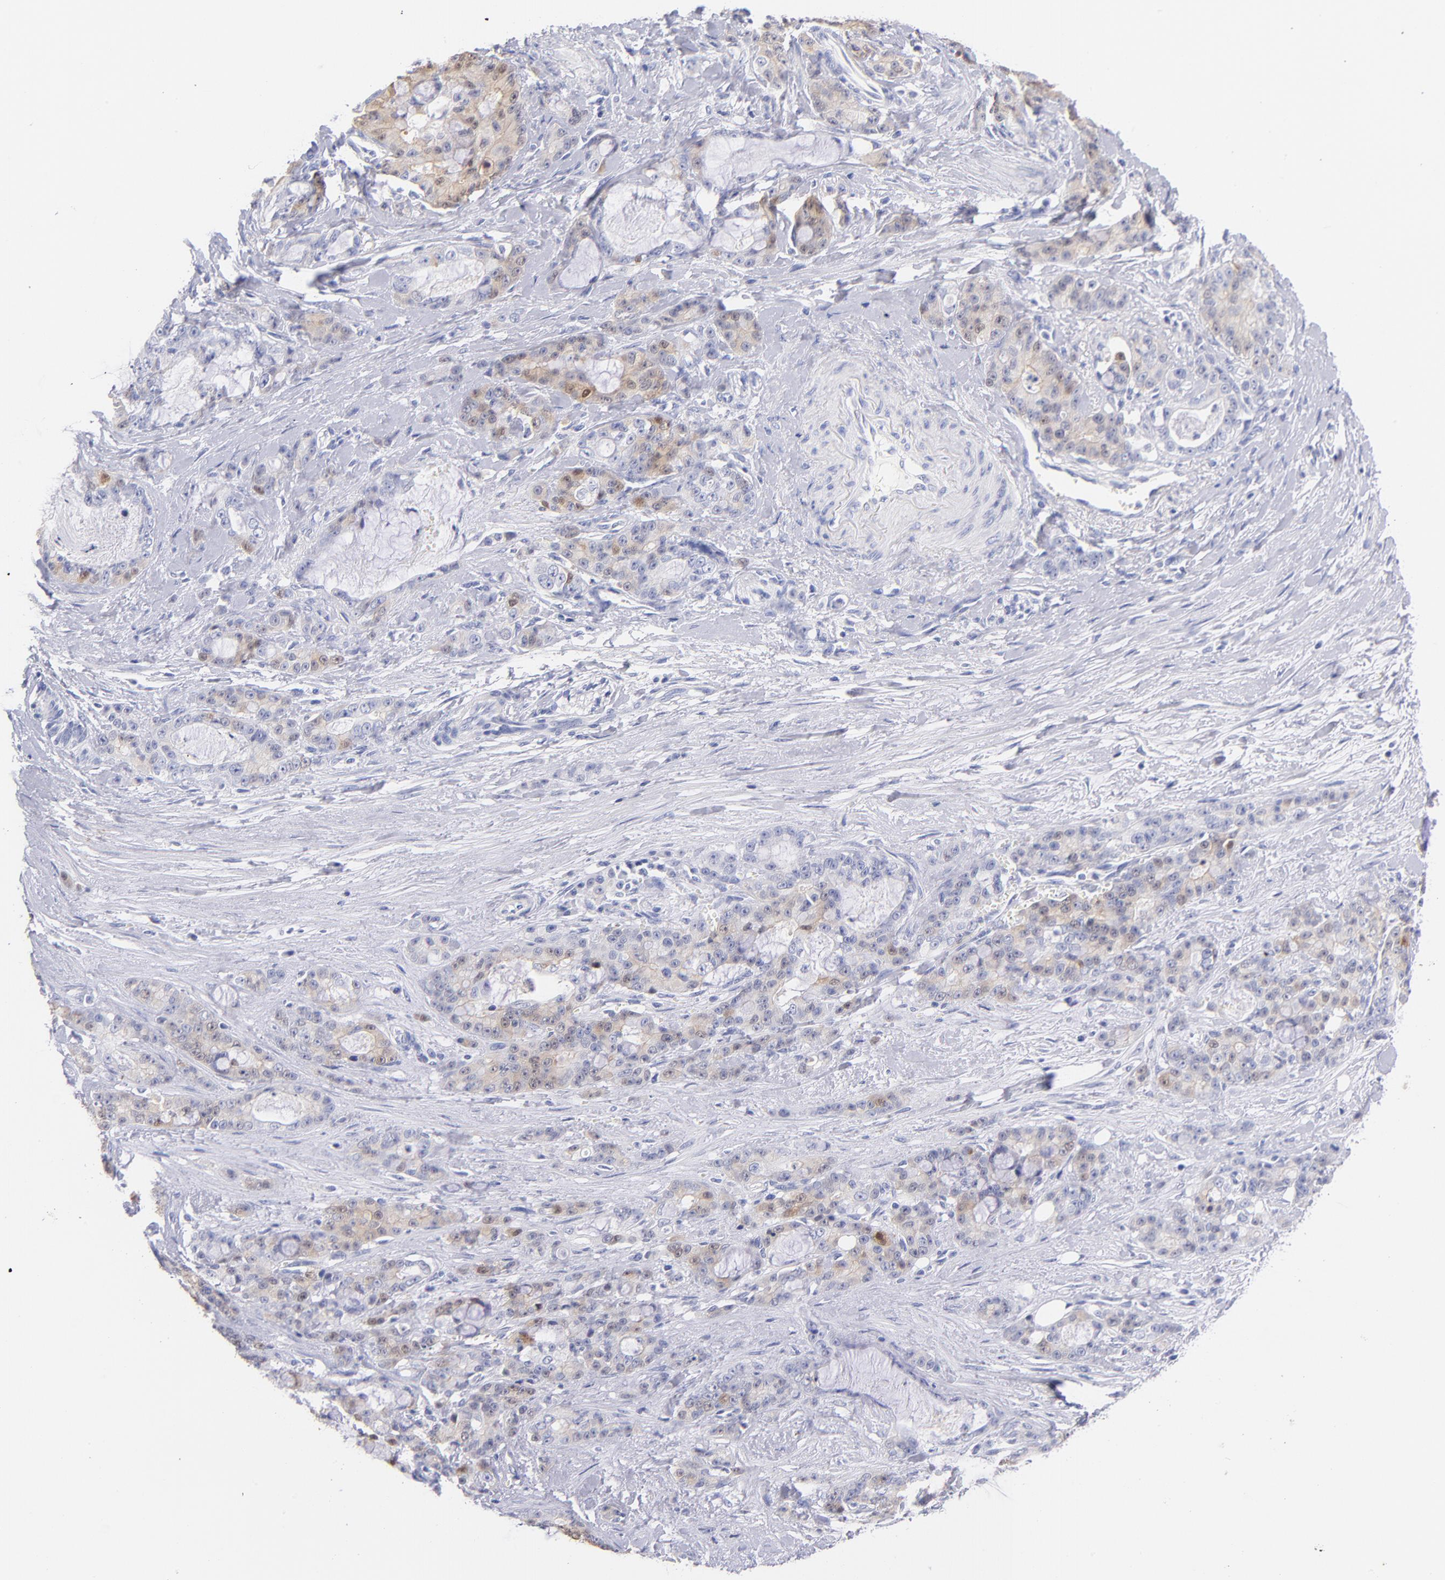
{"staining": {"intensity": "moderate", "quantity": "25%-75%", "location": "cytoplasmic/membranous"}, "tissue": "pancreatic cancer", "cell_type": "Tumor cells", "image_type": "cancer", "snomed": [{"axis": "morphology", "description": "Adenocarcinoma, NOS"}, {"axis": "topography", "description": "Pancreas"}], "caption": "Pancreatic cancer was stained to show a protein in brown. There is medium levels of moderate cytoplasmic/membranous positivity in about 25%-75% of tumor cells.", "gene": "SCGN", "patient": {"sex": "female", "age": 73}}